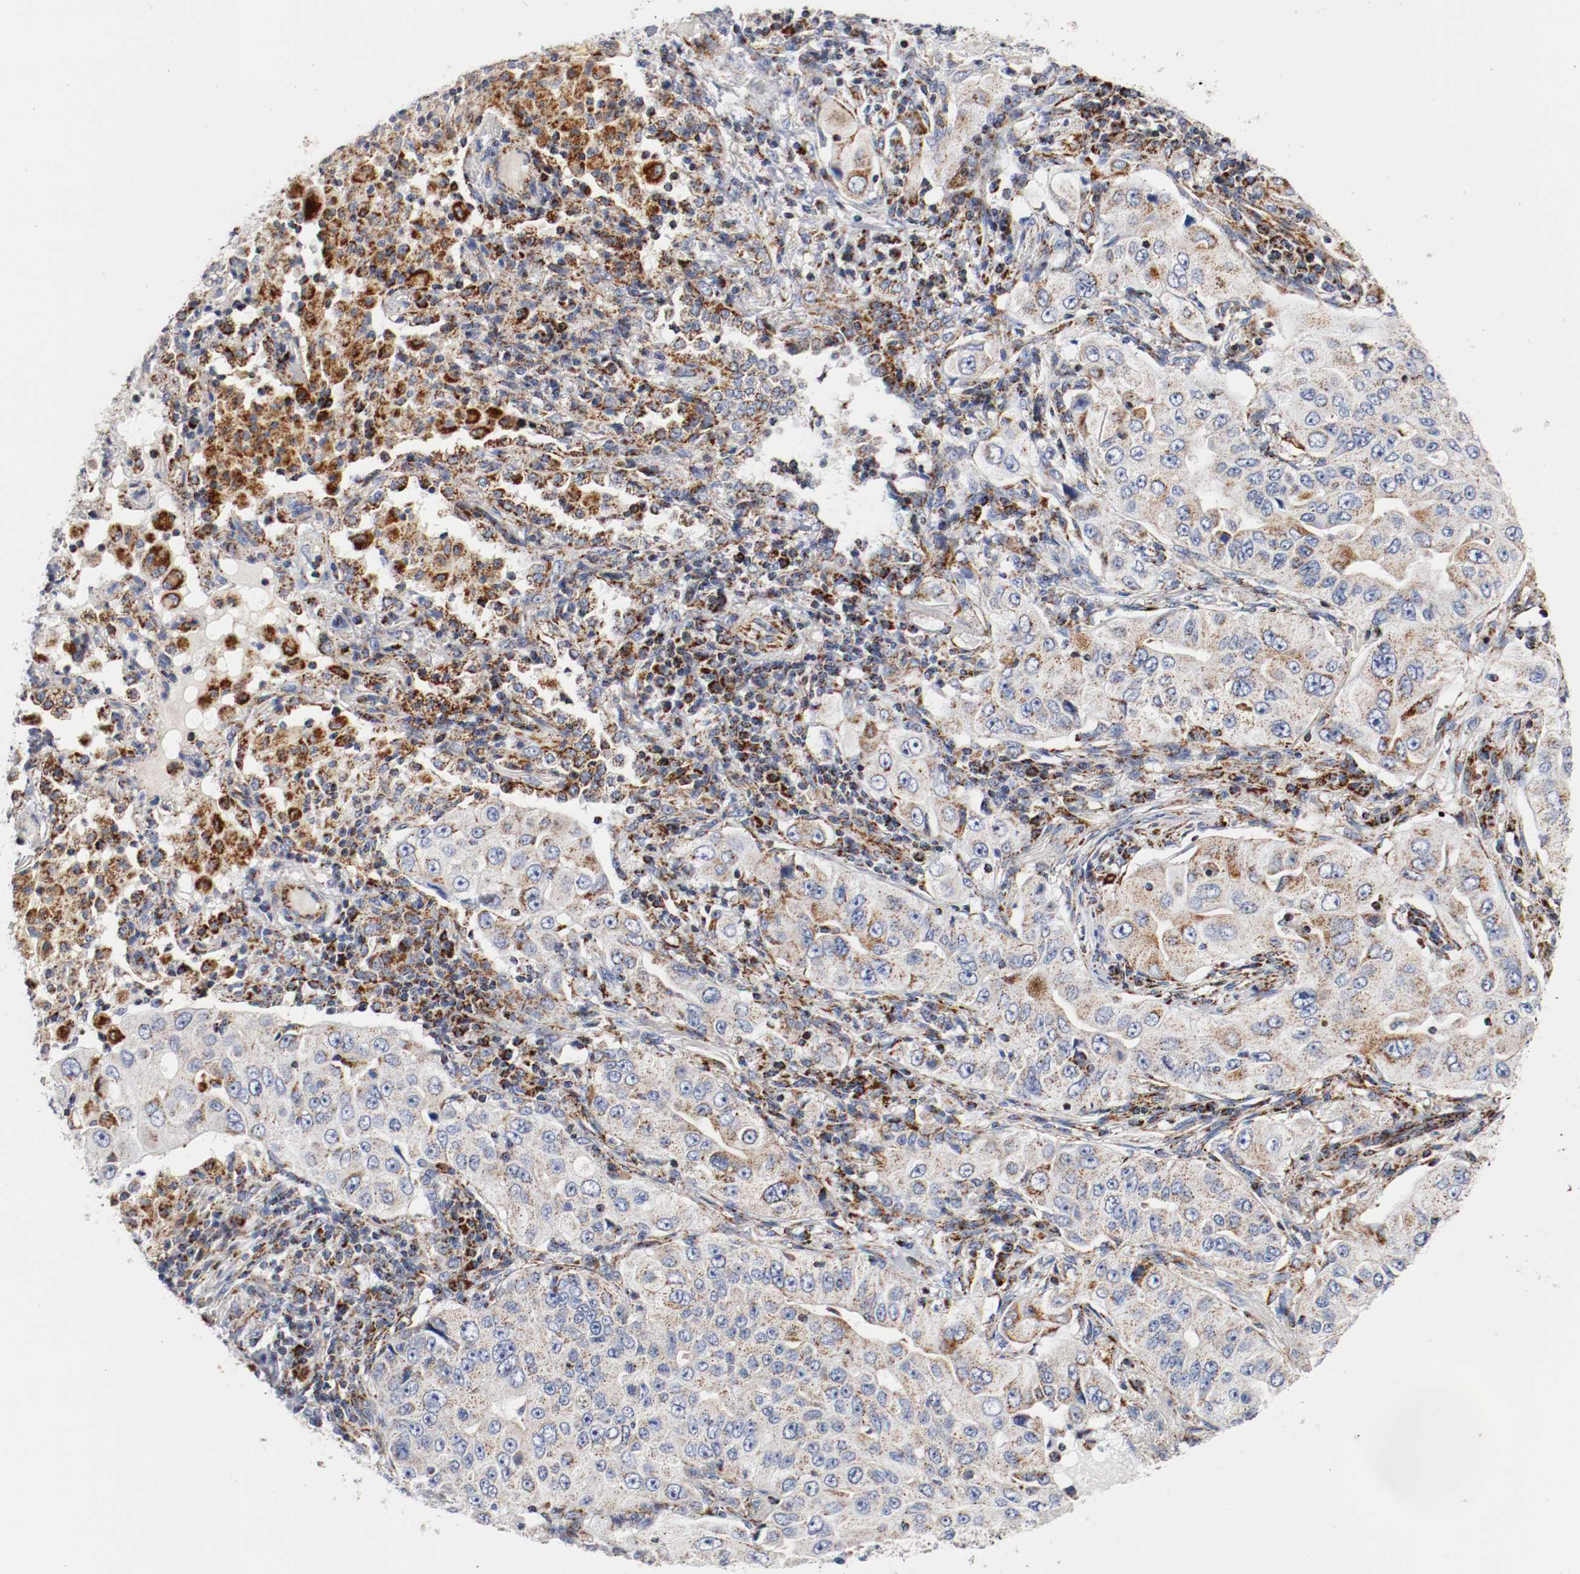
{"staining": {"intensity": "weak", "quantity": ">75%", "location": "cytoplasmic/membranous"}, "tissue": "lung cancer", "cell_type": "Tumor cells", "image_type": "cancer", "snomed": [{"axis": "morphology", "description": "Adenocarcinoma, NOS"}, {"axis": "topography", "description": "Lung"}], "caption": "Lung cancer stained for a protein (brown) reveals weak cytoplasmic/membranous positive expression in approximately >75% of tumor cells.", "gene": "TUBD1", "patient": {"sex": "male", "age": 84}}